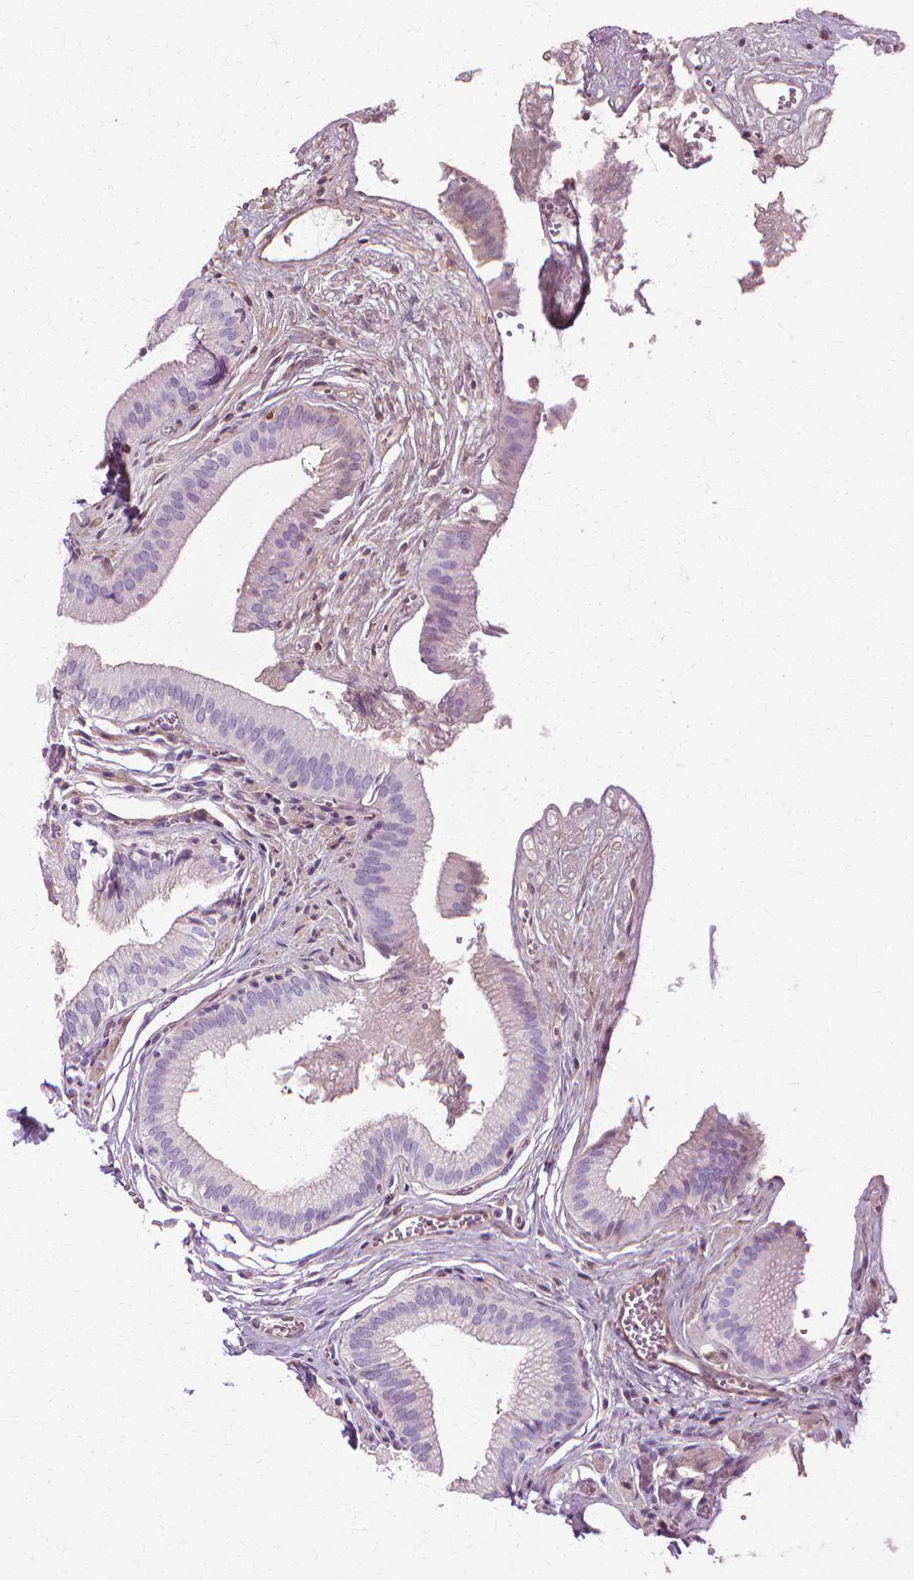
{"staining": {"intensity": "negative", "quantity": "none", "location": "none"}, "tissue": "gallbladder", "cell_type": "Glandular cells", "image_type": "normal", "snomed": [{"axis": "morphology", "description": "Normal tissue, NOS"}, {"axis": "topography", "description": "Gallbladder"}, {"axis": "topography", "description": "Peripheral nerve tissue"}], "caption": "Glandular cells are negative for protein expression in normal human gallbladder. (DAB (3,3'-diaminobenzidine) immunohistochemistry (IHC) visualized using brightfield microscopy, high magnification).", "gene": "CFAP157", "patient": {"sex": "male", "age": 17}}